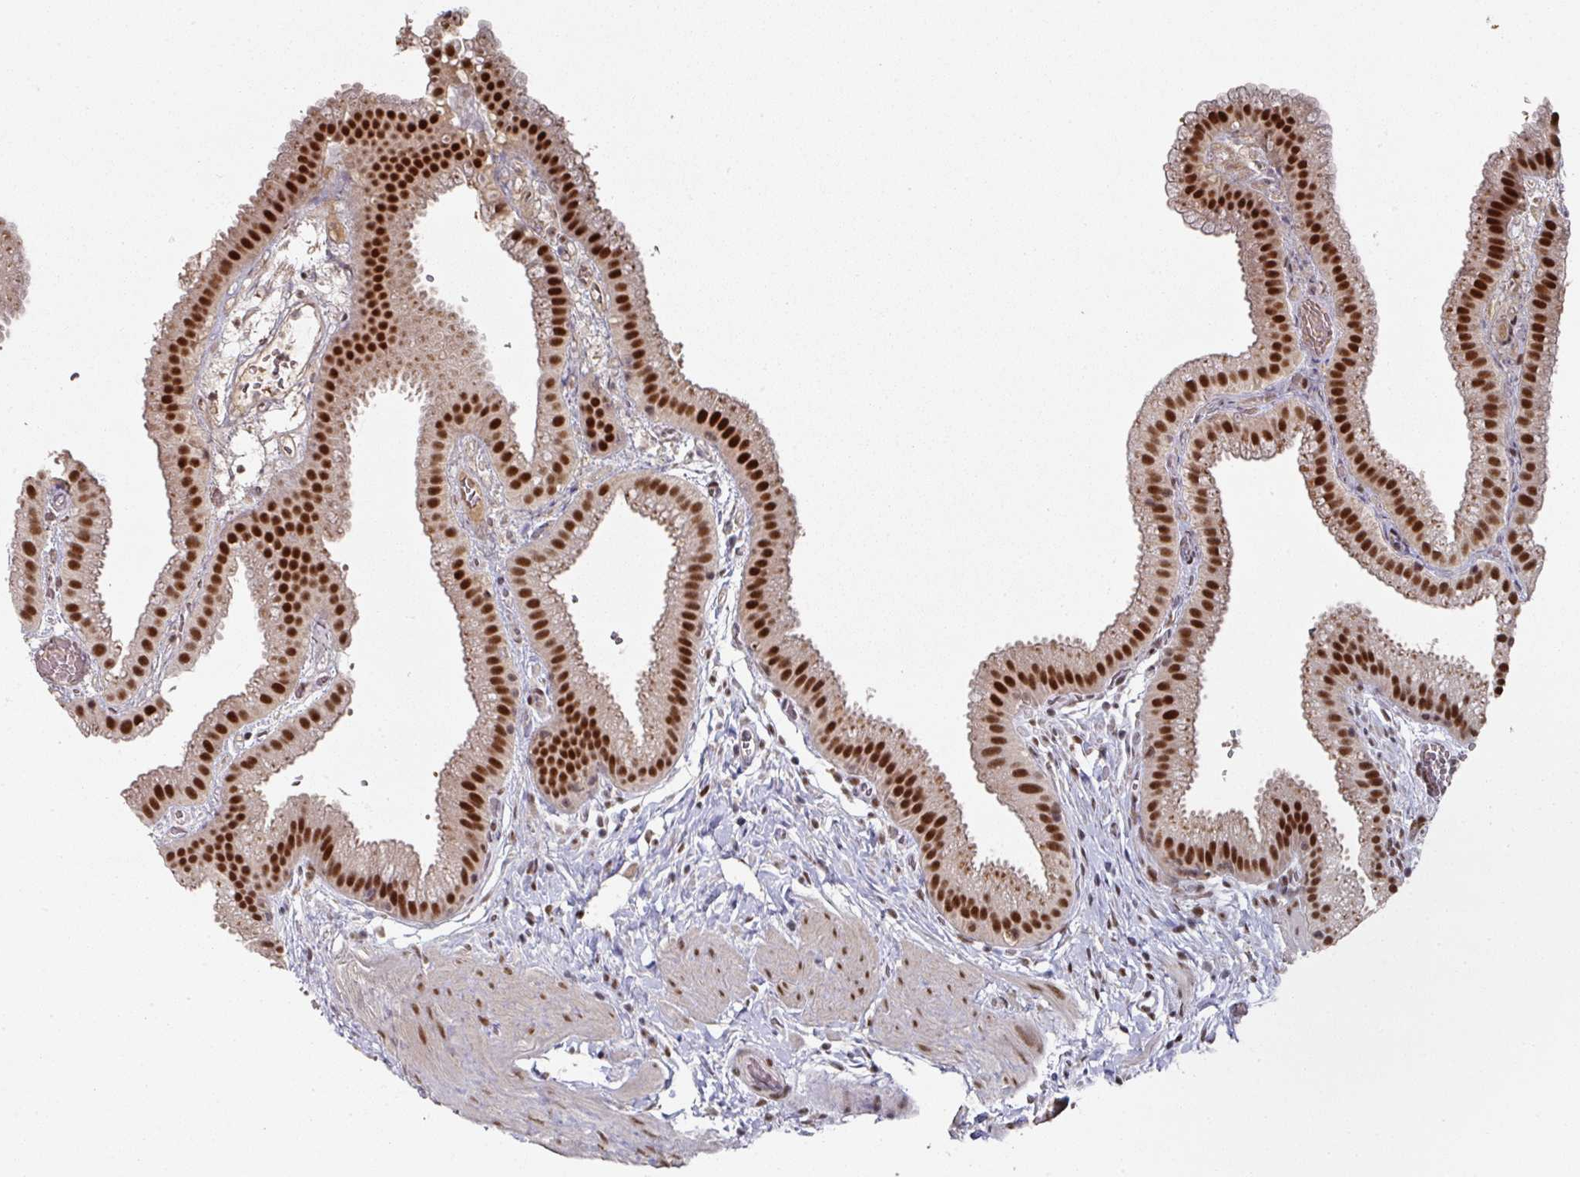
{"staining": {"intensity": "strong", "quantity": ">75%", "location": "nuclear"}, "tissue": "gallbladder", "cell_type": "Glandular cells", "image_type": "normal", "snomed": [{"axis": "morphology", "description": "Normal tissue, NOS"}, {"axis": "topography", "description": "Gallbladder"}], "caption": "Approximately >75% of glandular cells in normal human gallbladder show strong nuclear protein staining as visualized by brown immunohistochemical staining.", "gene": "ENSG00000289690", "patient": {"sex": "female", "age": 63}}